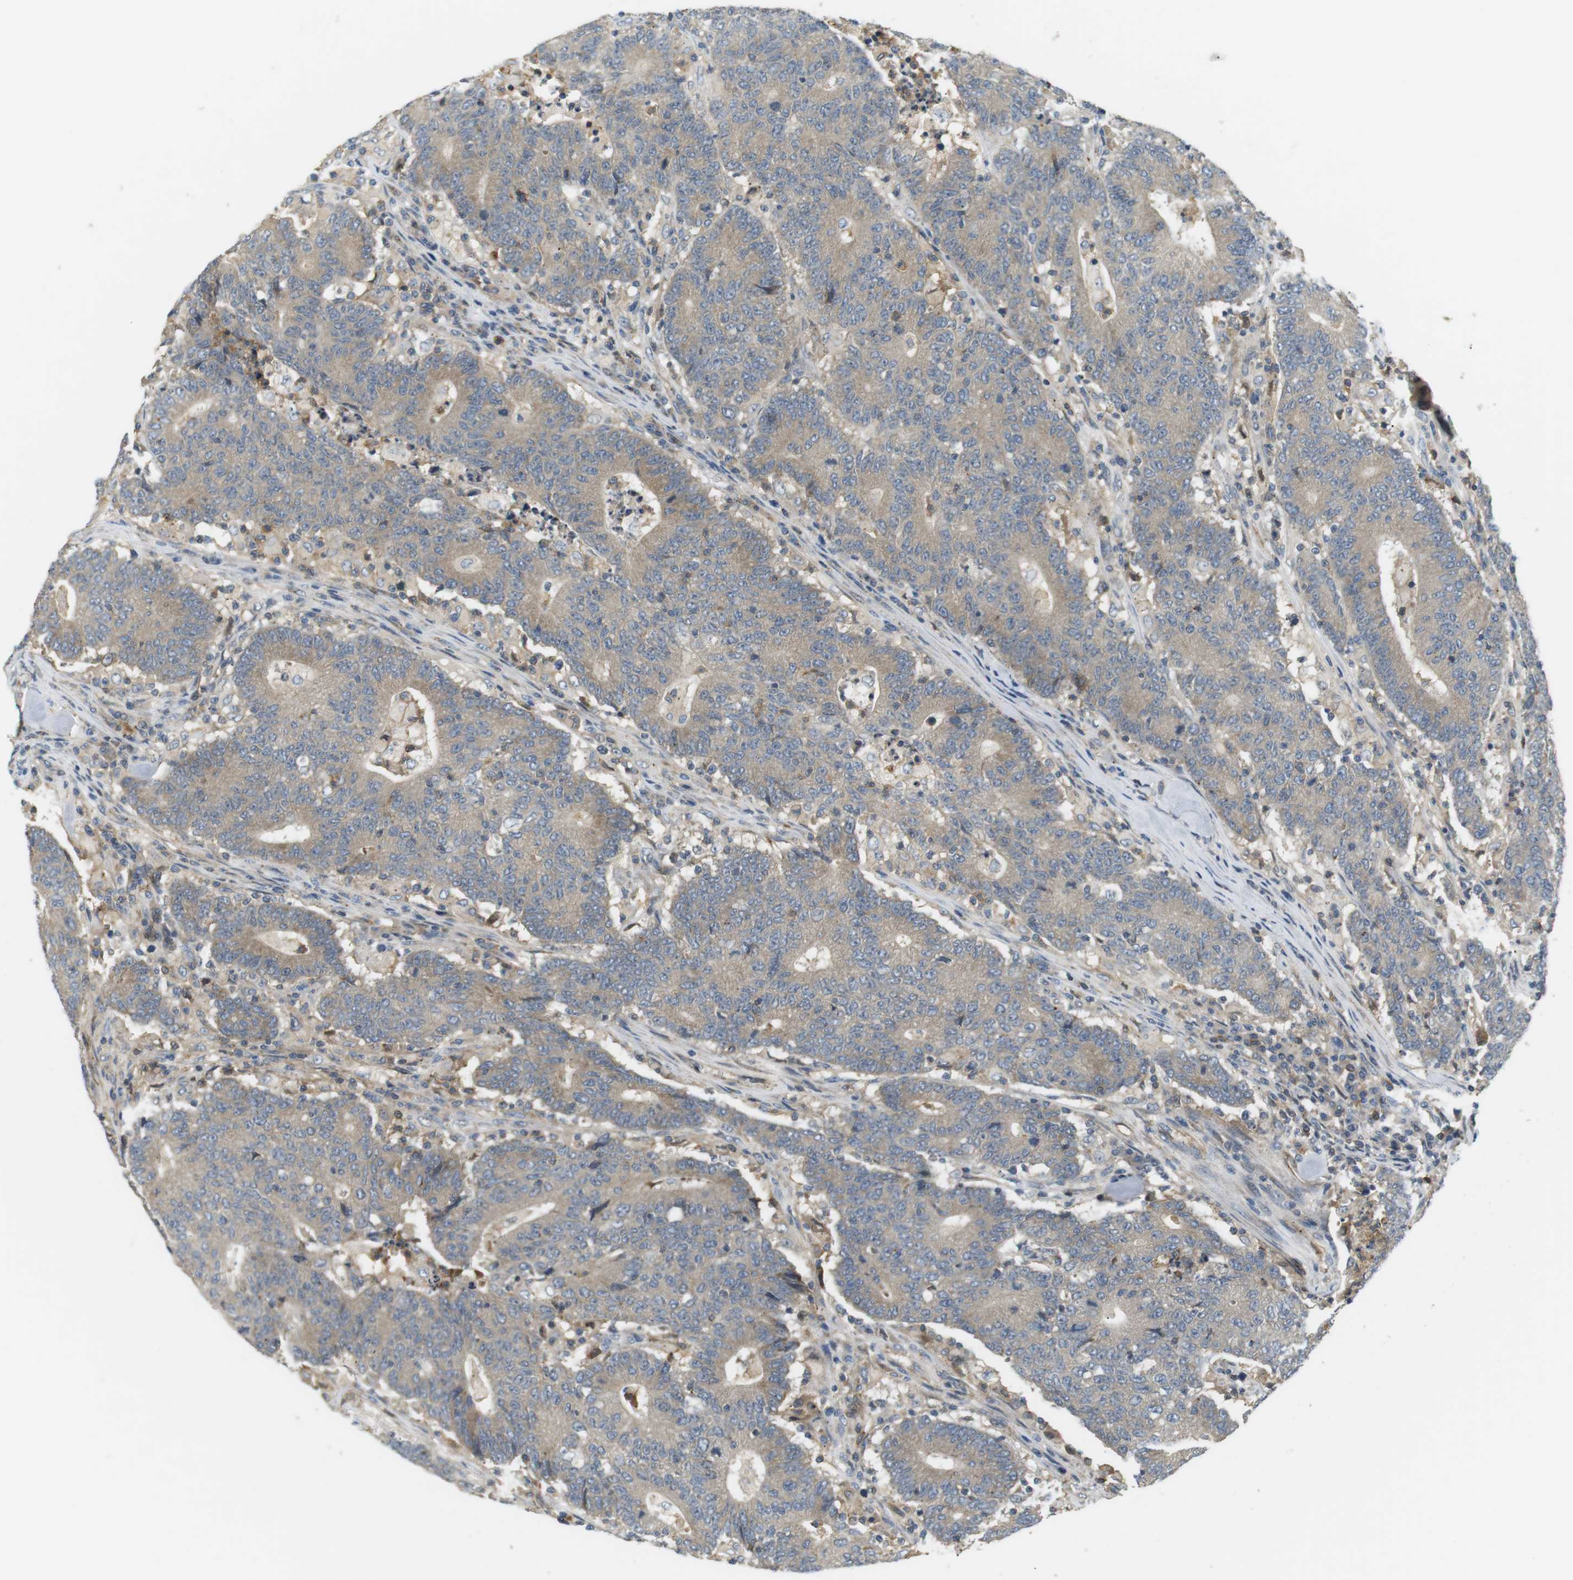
{"staining": {"intensity": "weak", "quantity": ">75%", "location": "cytoplasmic/membranous"}, "tissue": "colorectal cancer", "cell_type": "Tumor cells", "image_type": "cancer", "snomed": [{"axis": "morphology", "description": "Normal tissue, NOS"}, {"axis": "morphology", "description": "Adenocarcinoma, NOS"}, {"axis": "topography", "description": "Colon"}], "caption": "The photomicrograph exhibits staining of colorectal adenocarcinoma, revealing weak cytoplasmic/membranous protein expression (brown color) within tumor cells.", "gene": "P2RY1", "patient": {"sex": "female", "age": 75}}